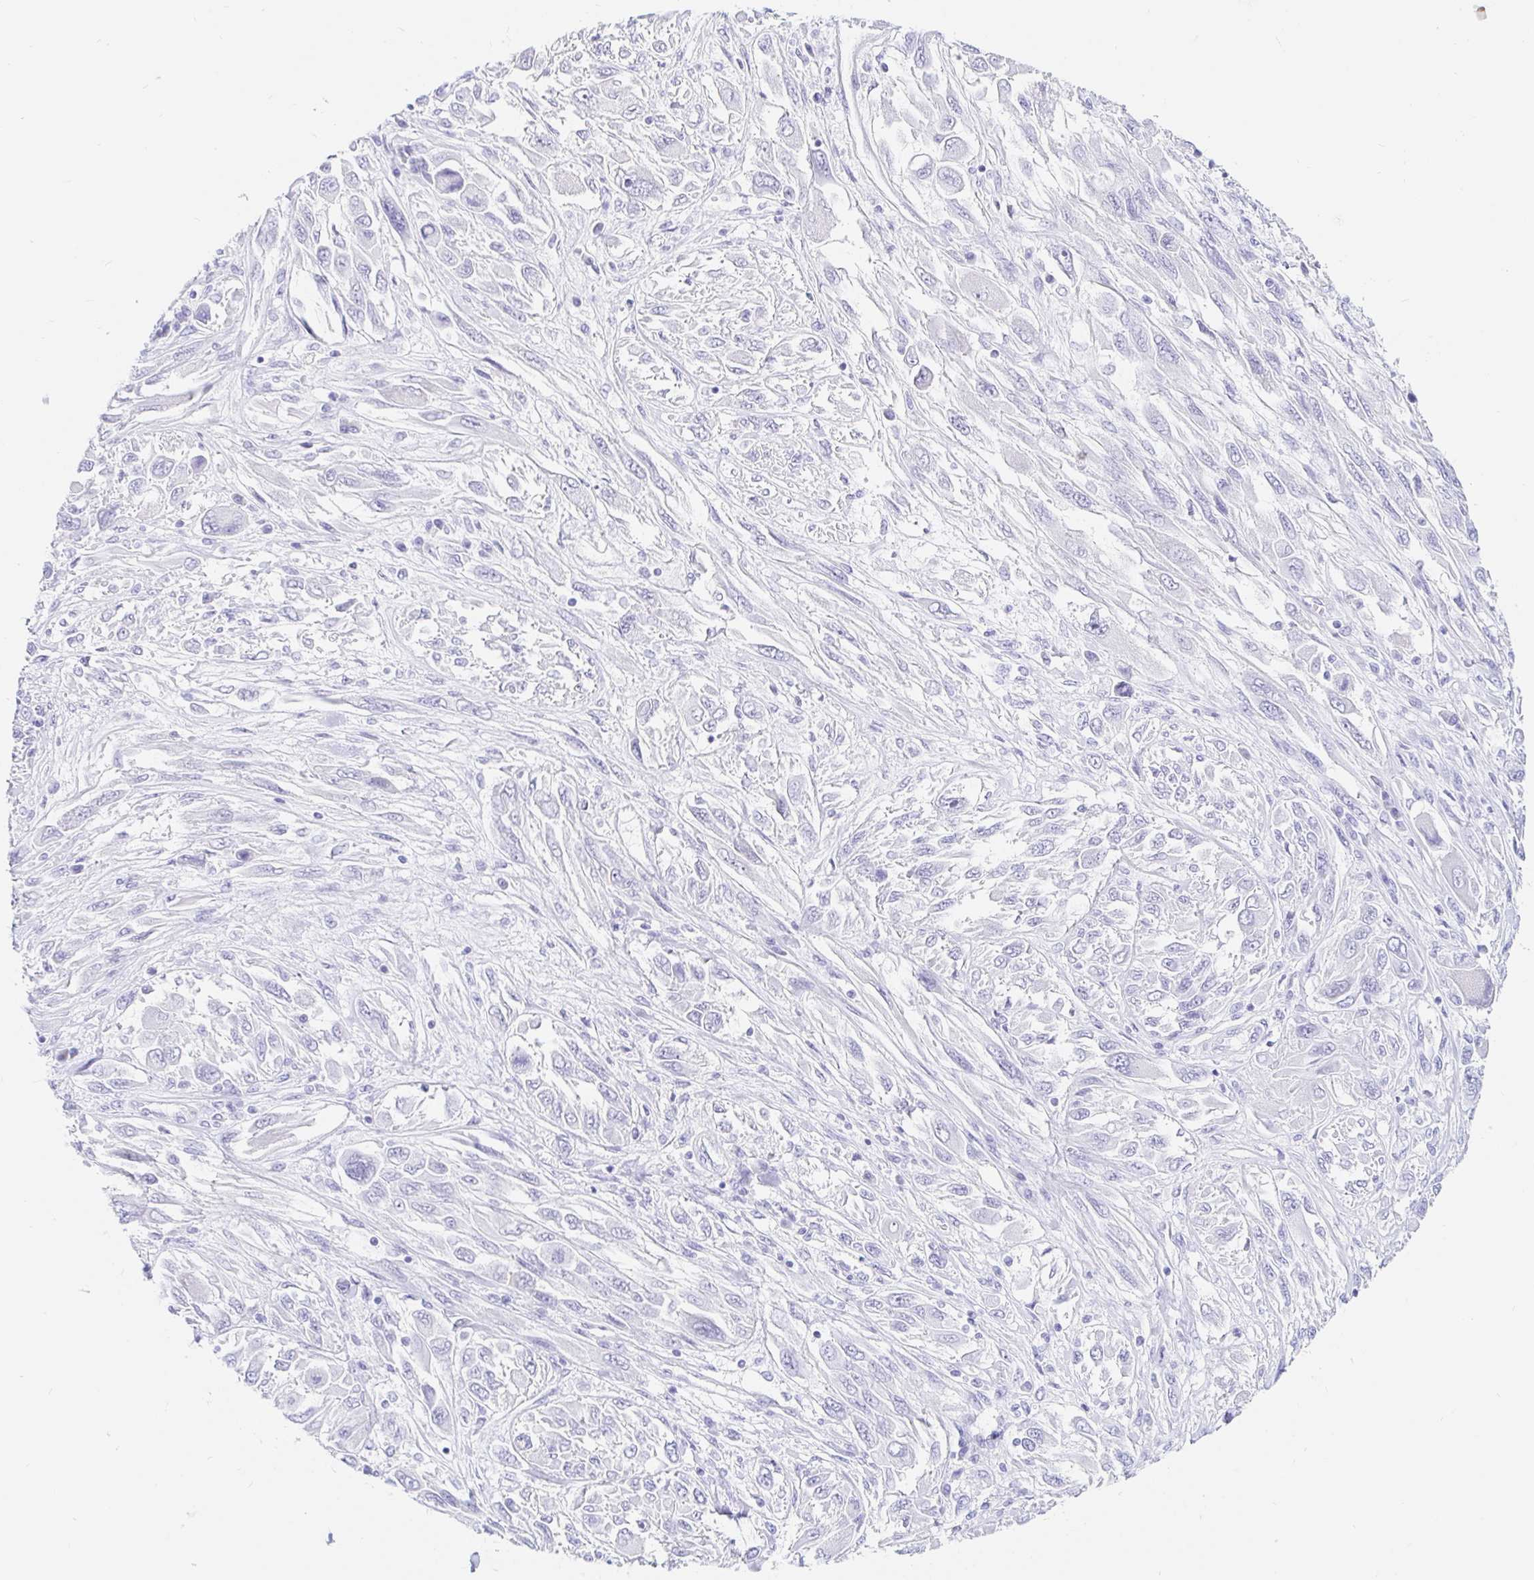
{"staining": {"intensity": "negative", "quantity": "none", "location": "none"}, "tissue": "melanoma", "cell_type": "Tumor cells", "image_type": "cancer", "snomed": [{"axis": "morphology", "description": "Malignant melanoma, NOS"}, {"axis": "topography", "description": "Skin"}], "caption": "DAB immunohistochemical staining of human melanoma displays no significant staining in tumor cells.", "gene": "OR6T1", "patient": {"sex": "female", "age": 91}}